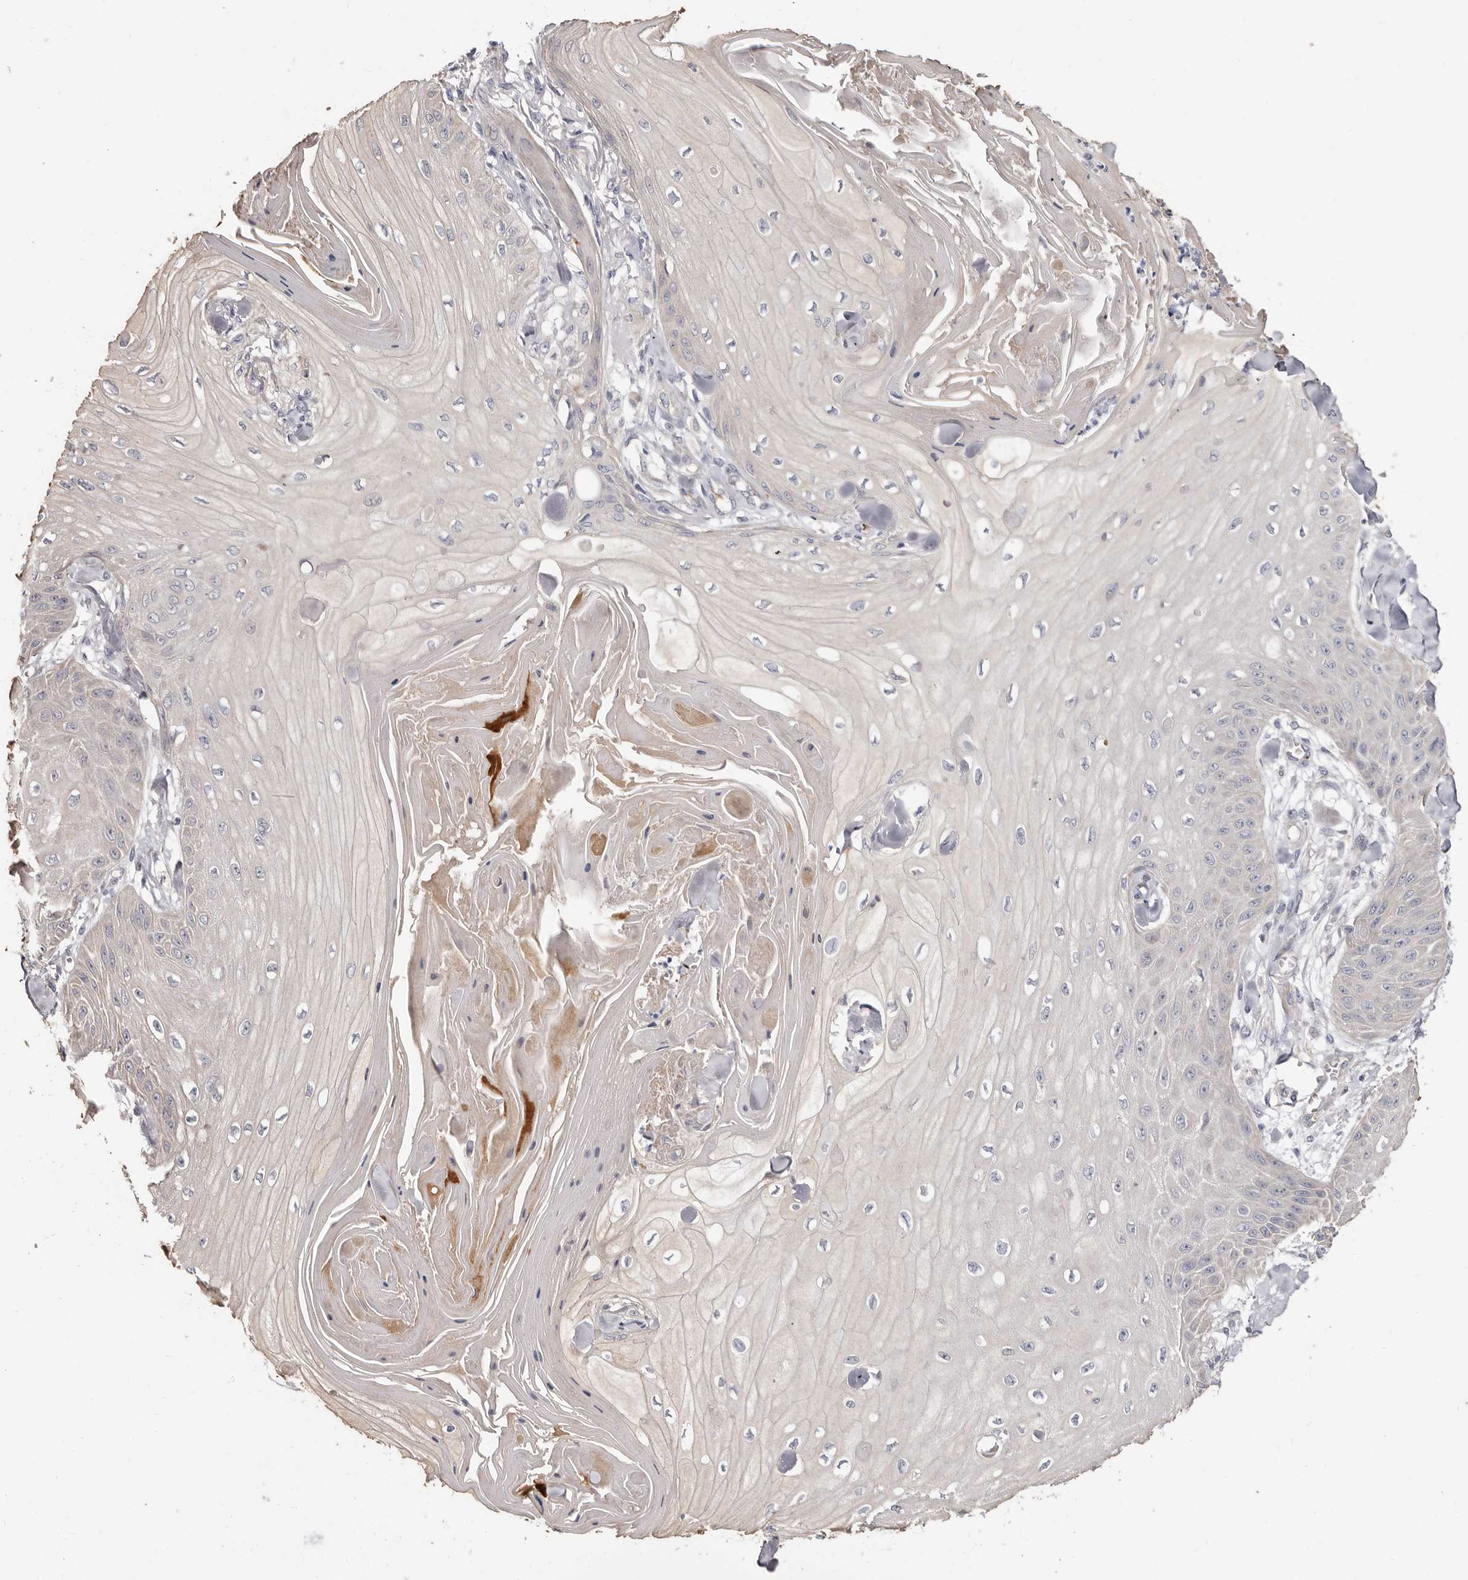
{"staining": {"intensity": "negative", "quantity": "none", "location": "none"}, "tissue": "skin cancer", "cell_type": "Tumor cells", "image_type": "cancer", "snomed": [{"axis": "morphology", "description": "Squamous cell carcinoma, NOS"}, {"axis": "topography", "description": "Skin"}], "caption": "Tumor cells show no significant protein positivity in skin squamous cell carcinoma.", "gene": "SPTA1", "patient": {"sex": "male", "age": 74}}